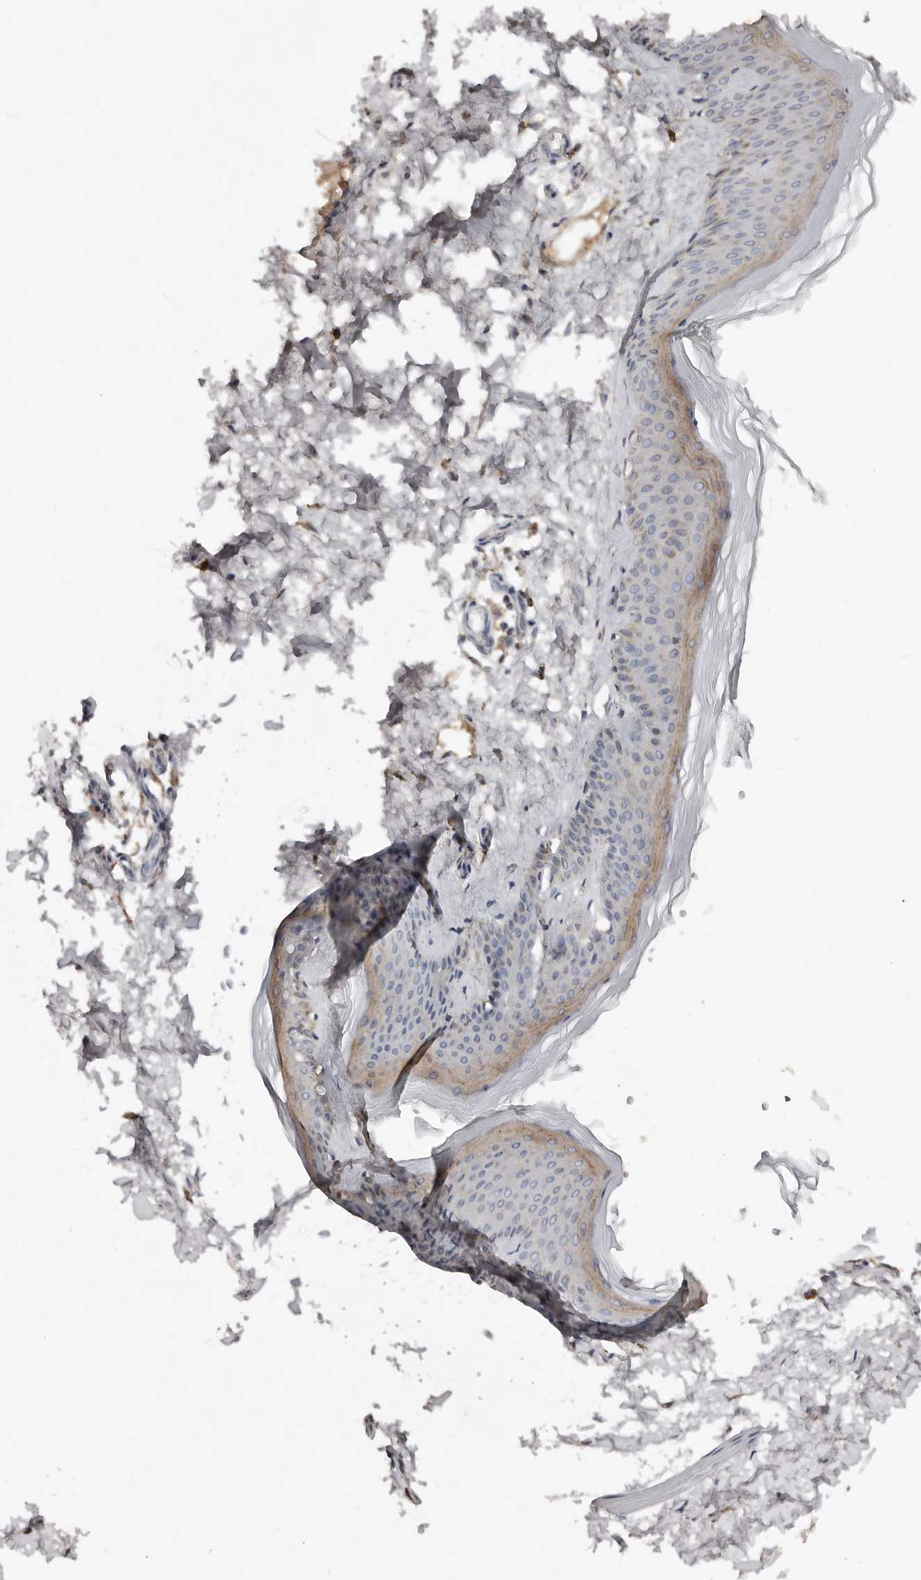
{"staining": {"intensity": "moderate", "quantity": "<25%", "location": "cytoplasmic/membranous"}, "tissue": "skin", "cell_type": "Keratinocytes", "image_type": "normal", "snomed": [{"axis": "morphology", "description": "Normal tissue, NOS"}, {"axis": "topography", "description": "Skin"}], "caption": "Moderate cytoplasmic/membranous staining for a protein is present in about <25% of keratinocytes of benign skin using immunohistochemistry.", "gene": "SLC39A2", "patient": {"sex": "female", "age": 27}}